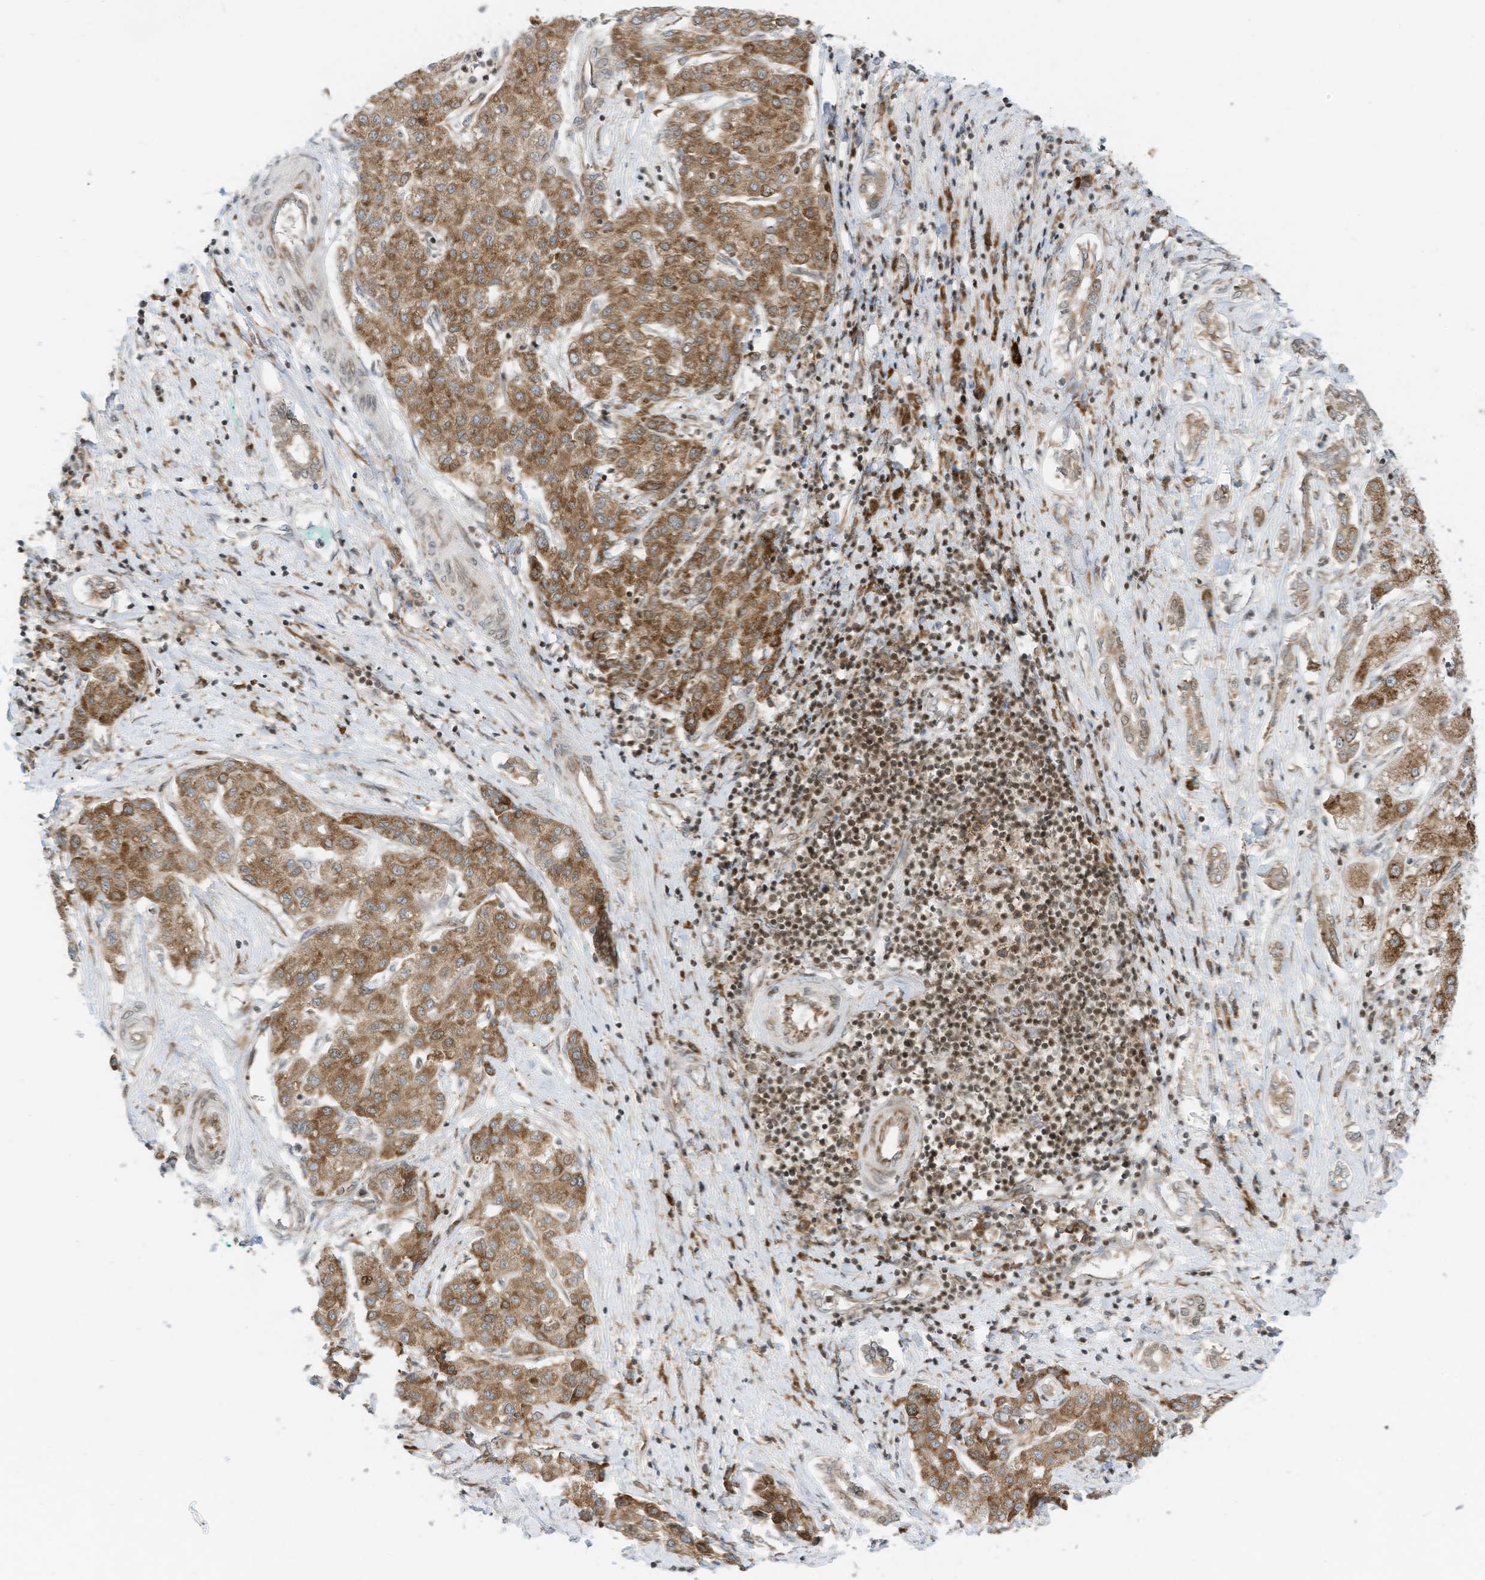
{"staining": {"intensity": "moderate", "quantity": ">75%", "location": "cytoplasmic/membranous"}, "tissue": "liver cancer", "cell_type": "Tumor cells", "image_type": "cancer", "snomed": [{"axis": "morphology", "description": "Carcinoma, Hepatocellular, NOS"}, {"axis": "topography", "description": "Liver"}], "caption": "Liver hepatocellular carcinoma stained with a protein marker shows moderate staining in tumor cells.", "gene": "EDF1", "patient": {"sex": "male", "age": 65}}